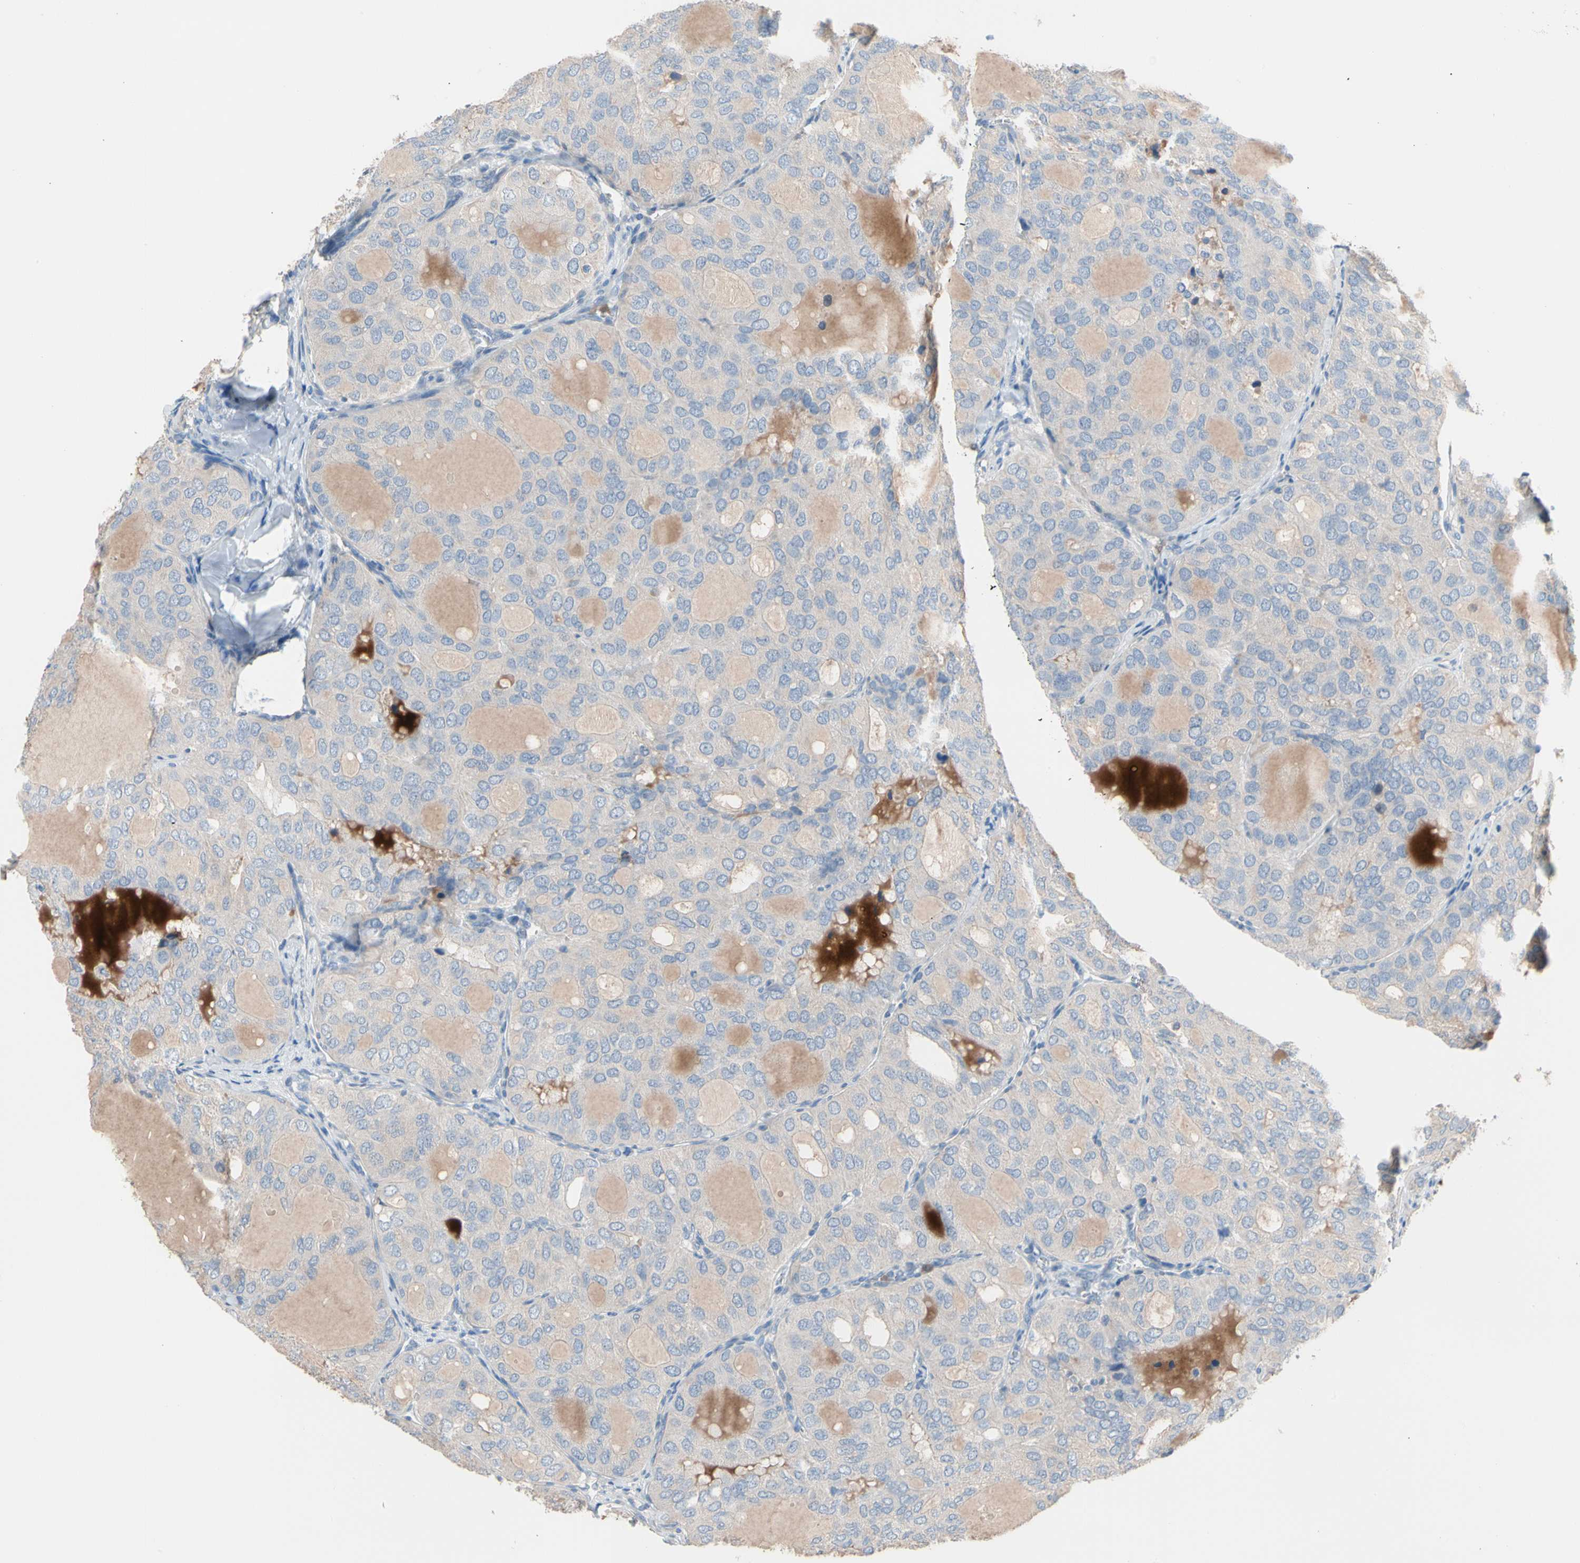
{"staining": {"intensity": "negative", "quantity": "none", "location": "none"}, "tissue": "thyroid cancer", "cell_type": "Tumor cells", "image_type": "cancer", "snomed": [{"axis": "morphology", "description": "Follicular adenoma carcinoma, NOS"}, {"axis": "topography", "description": "Thyroid gland"}], "caption": "Tumor cells show no significant protein expression in follicular adenoma carcinoma (thyroid). Brightfield microscopy of immunohistochemistry (IHC) stained with DAB (brown) and hematoxylin (blue), captured at high magnification.", "gene": "BBOX1", "patient": {"sex": "male", "age": 75}}